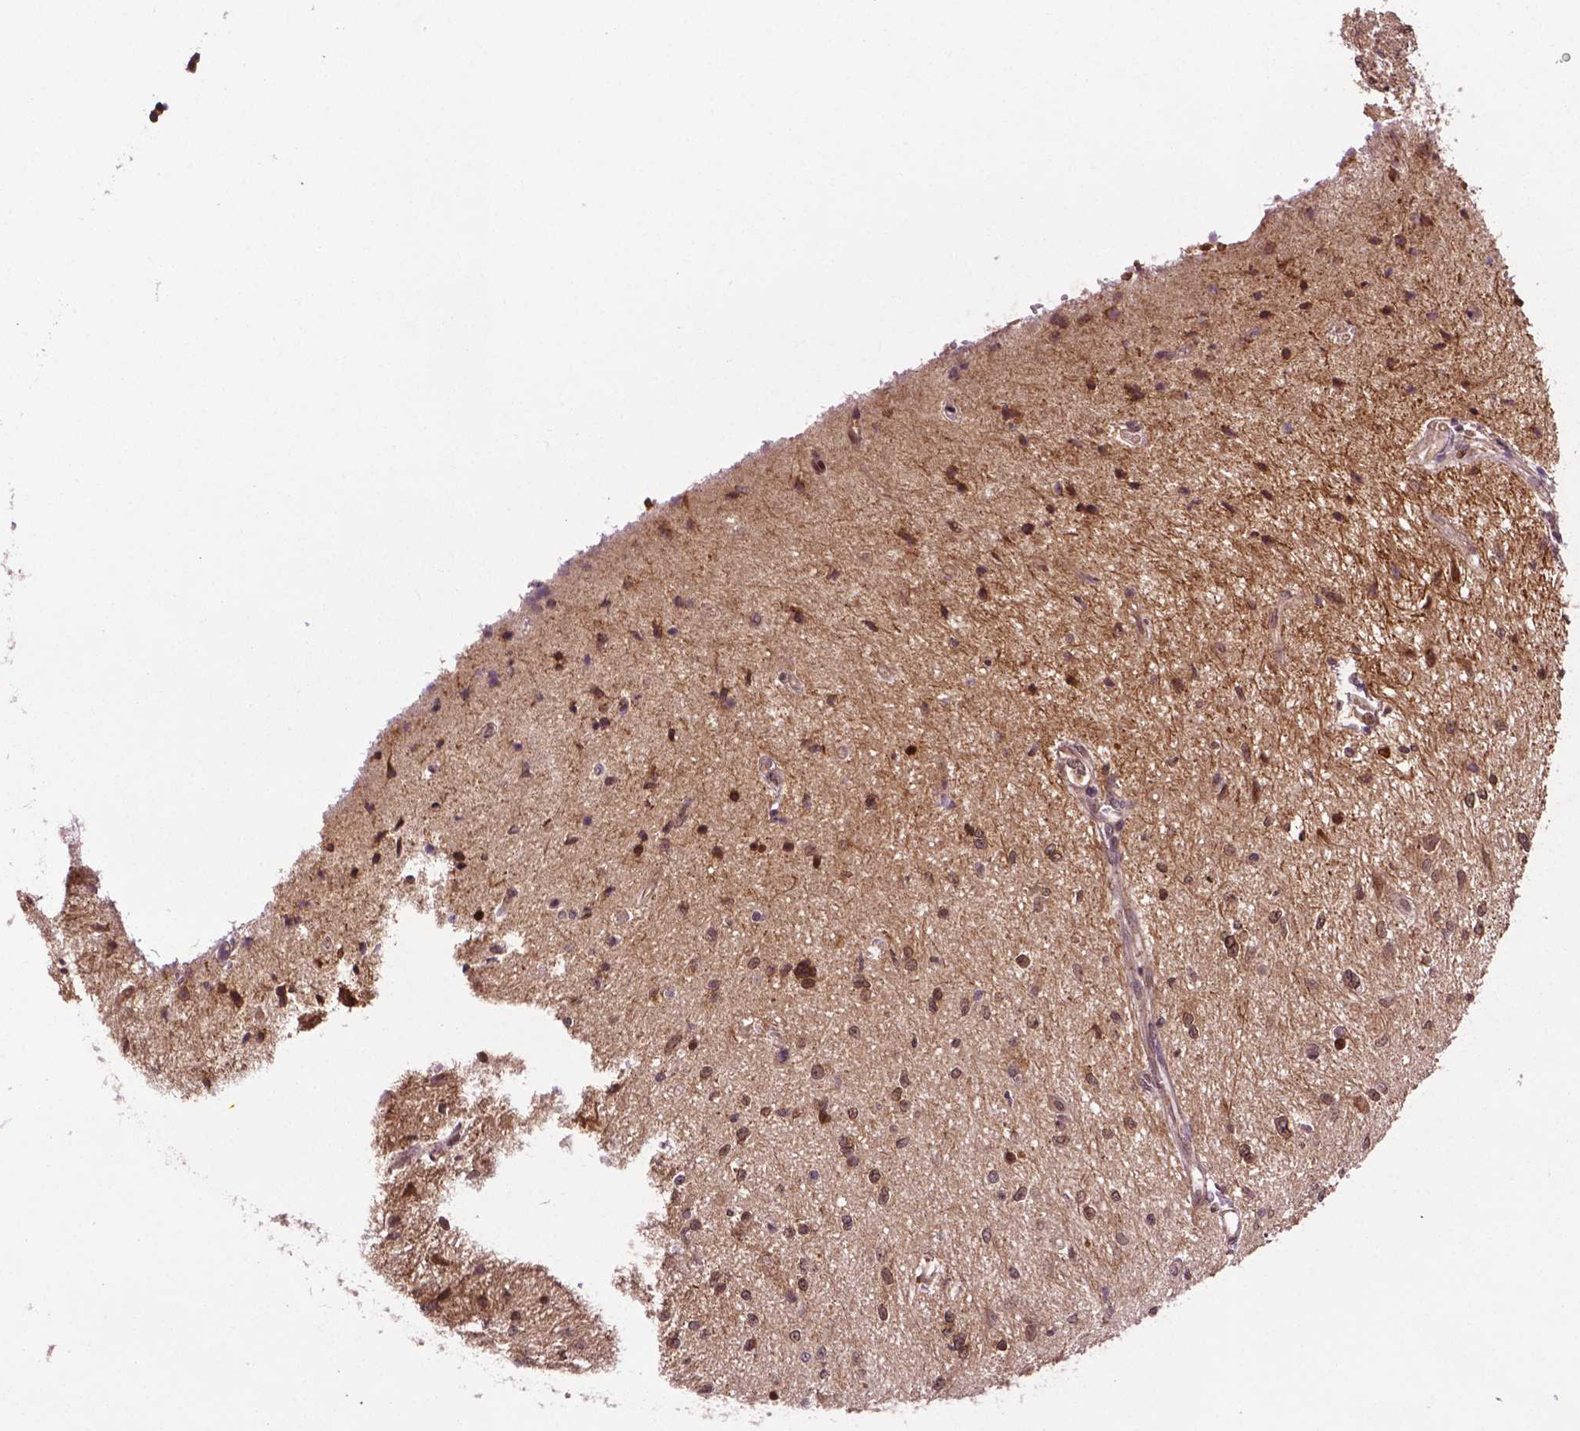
{"staining": {"intensity": "moderate", "quantity": ">75%", "location": "nuclear"}, "tissue": "glioma", "cell_type": "Tumor cells", "image_type": "cancer", "snomed": [{"axis": "morphology", "description": "Glioma, malignant, Low grade"}, {"axis": "topography", "description": "Cerebellum"}], "caption": "Immunohistochemical staining of human glioma displays medium levels of moderate nuclear protein staining in about >75% of tumor cells.", "gene": "TMX2", "patient": {"sex": "female", "age": 14}}